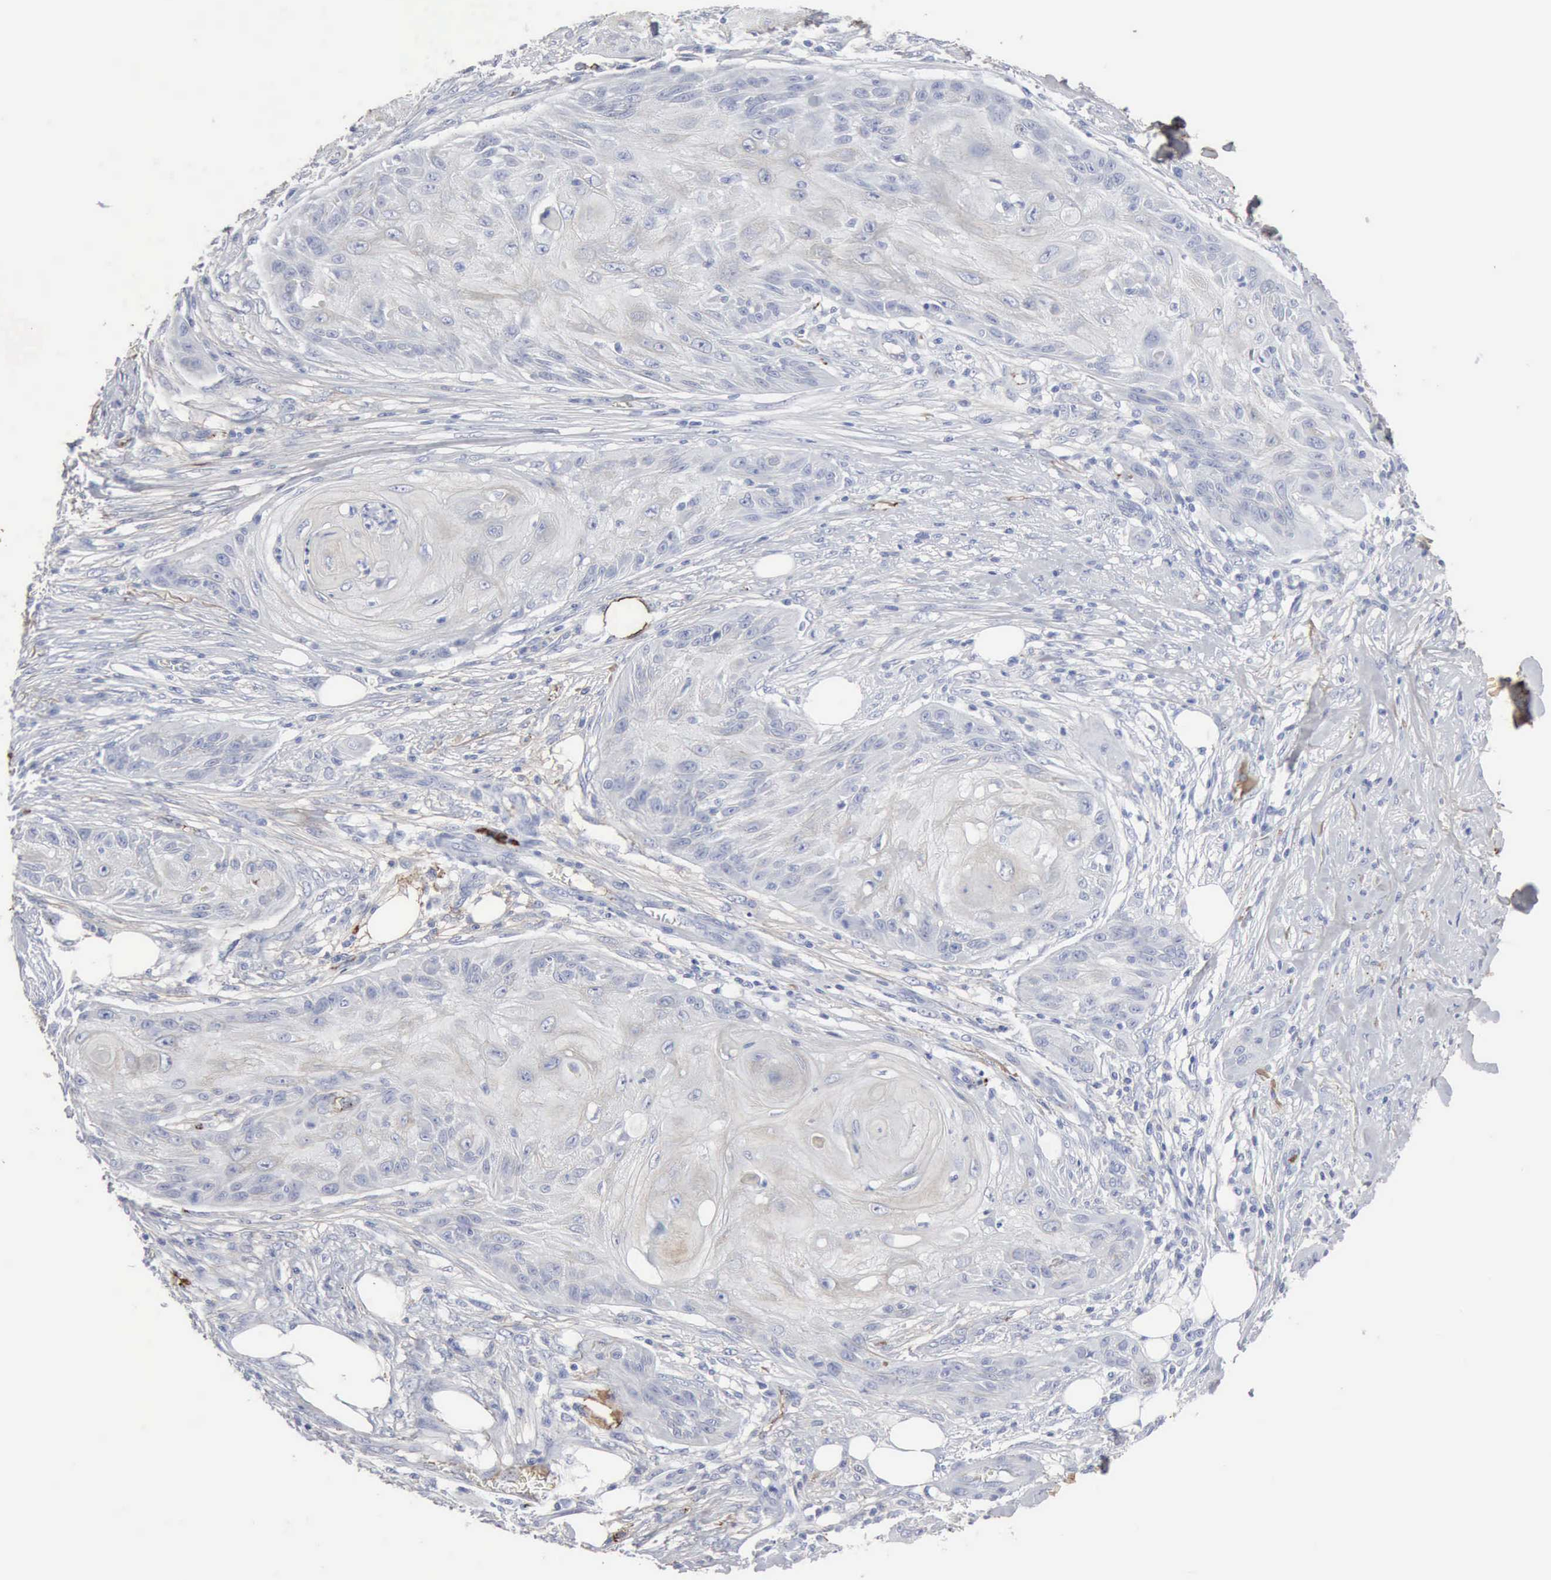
{"staining": {"intensity": "negative", "quantity": "none", "location": "none"}, "tissue": "skin cancer", "cell_type": "Tumor cells", "image_type": "cancer", "snomed": [{"axis": "morphology", "description": "Squamous cell carcinoma, NOS"}, {"axis": "topography", "description": "Skin"}], "caption": "Skin cancer (squamous cell carcinoma) stained for a protein using immunohistochemistry (IHC) displays no expression tumor cells.", "gene": "C4BPA", "patient": {"sex": "female", "age": 88}}